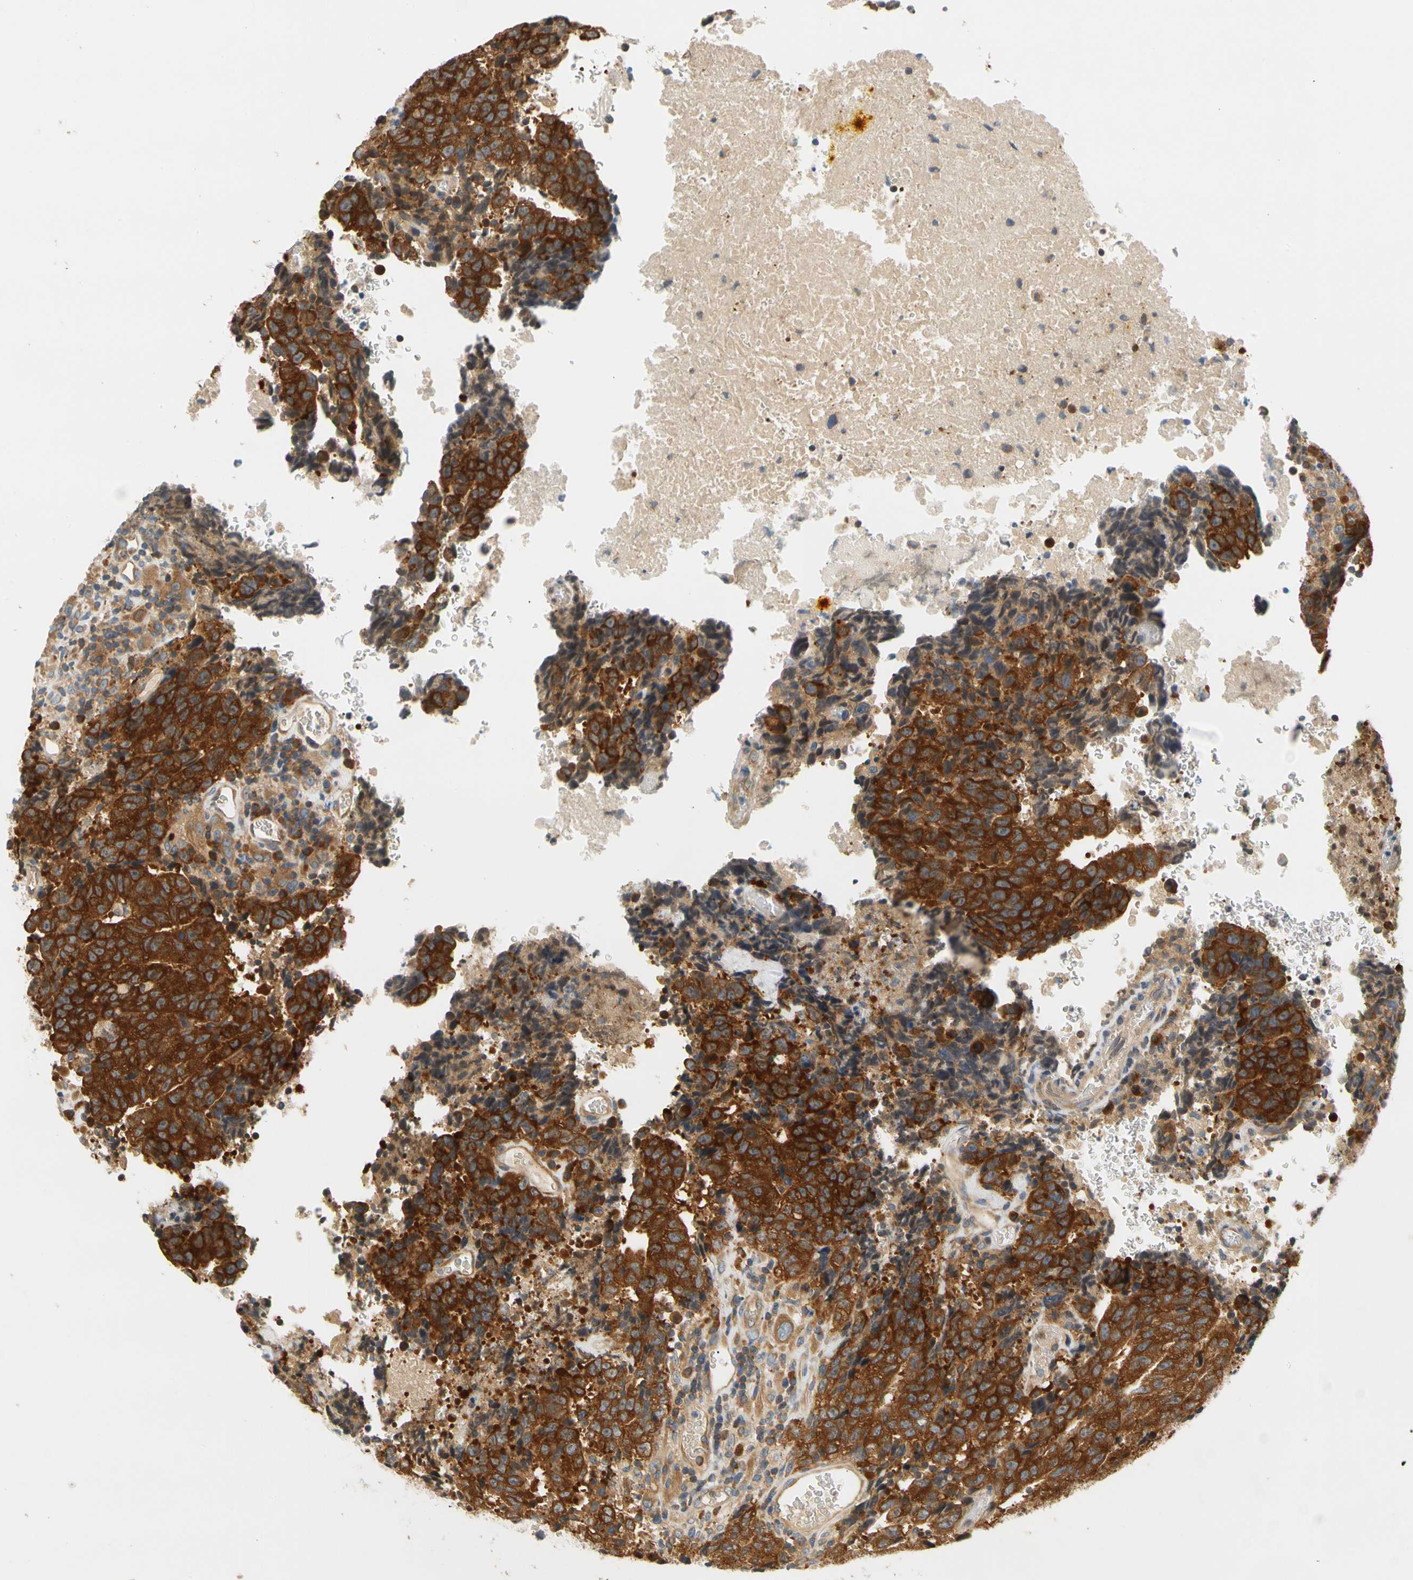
{"staining": {"intensity": "strong", "quantity": ">75%", "location": "cytoplasmic/membranous"}, "tissue": "testis cancer", "cell_type": "Tumor cells", "image_type": "cancer", "snomed": [{"axis": "morphology", "description": "Necrosis, NOS"}, {"axis": "morphology", "description": "Carcinoma, Embryonal, NOS"}, {"axis": "topography", "description": "Testis"}], "caption": "An image showing strong cytoplasmic/membranous positivity in approximately >75% of tumor cells in embryonal carcinoma (testis), as visualized by brown immunohistochemical staining.", "gene": "LRRC47", "patient": {"sex": "male", "age": 19}}